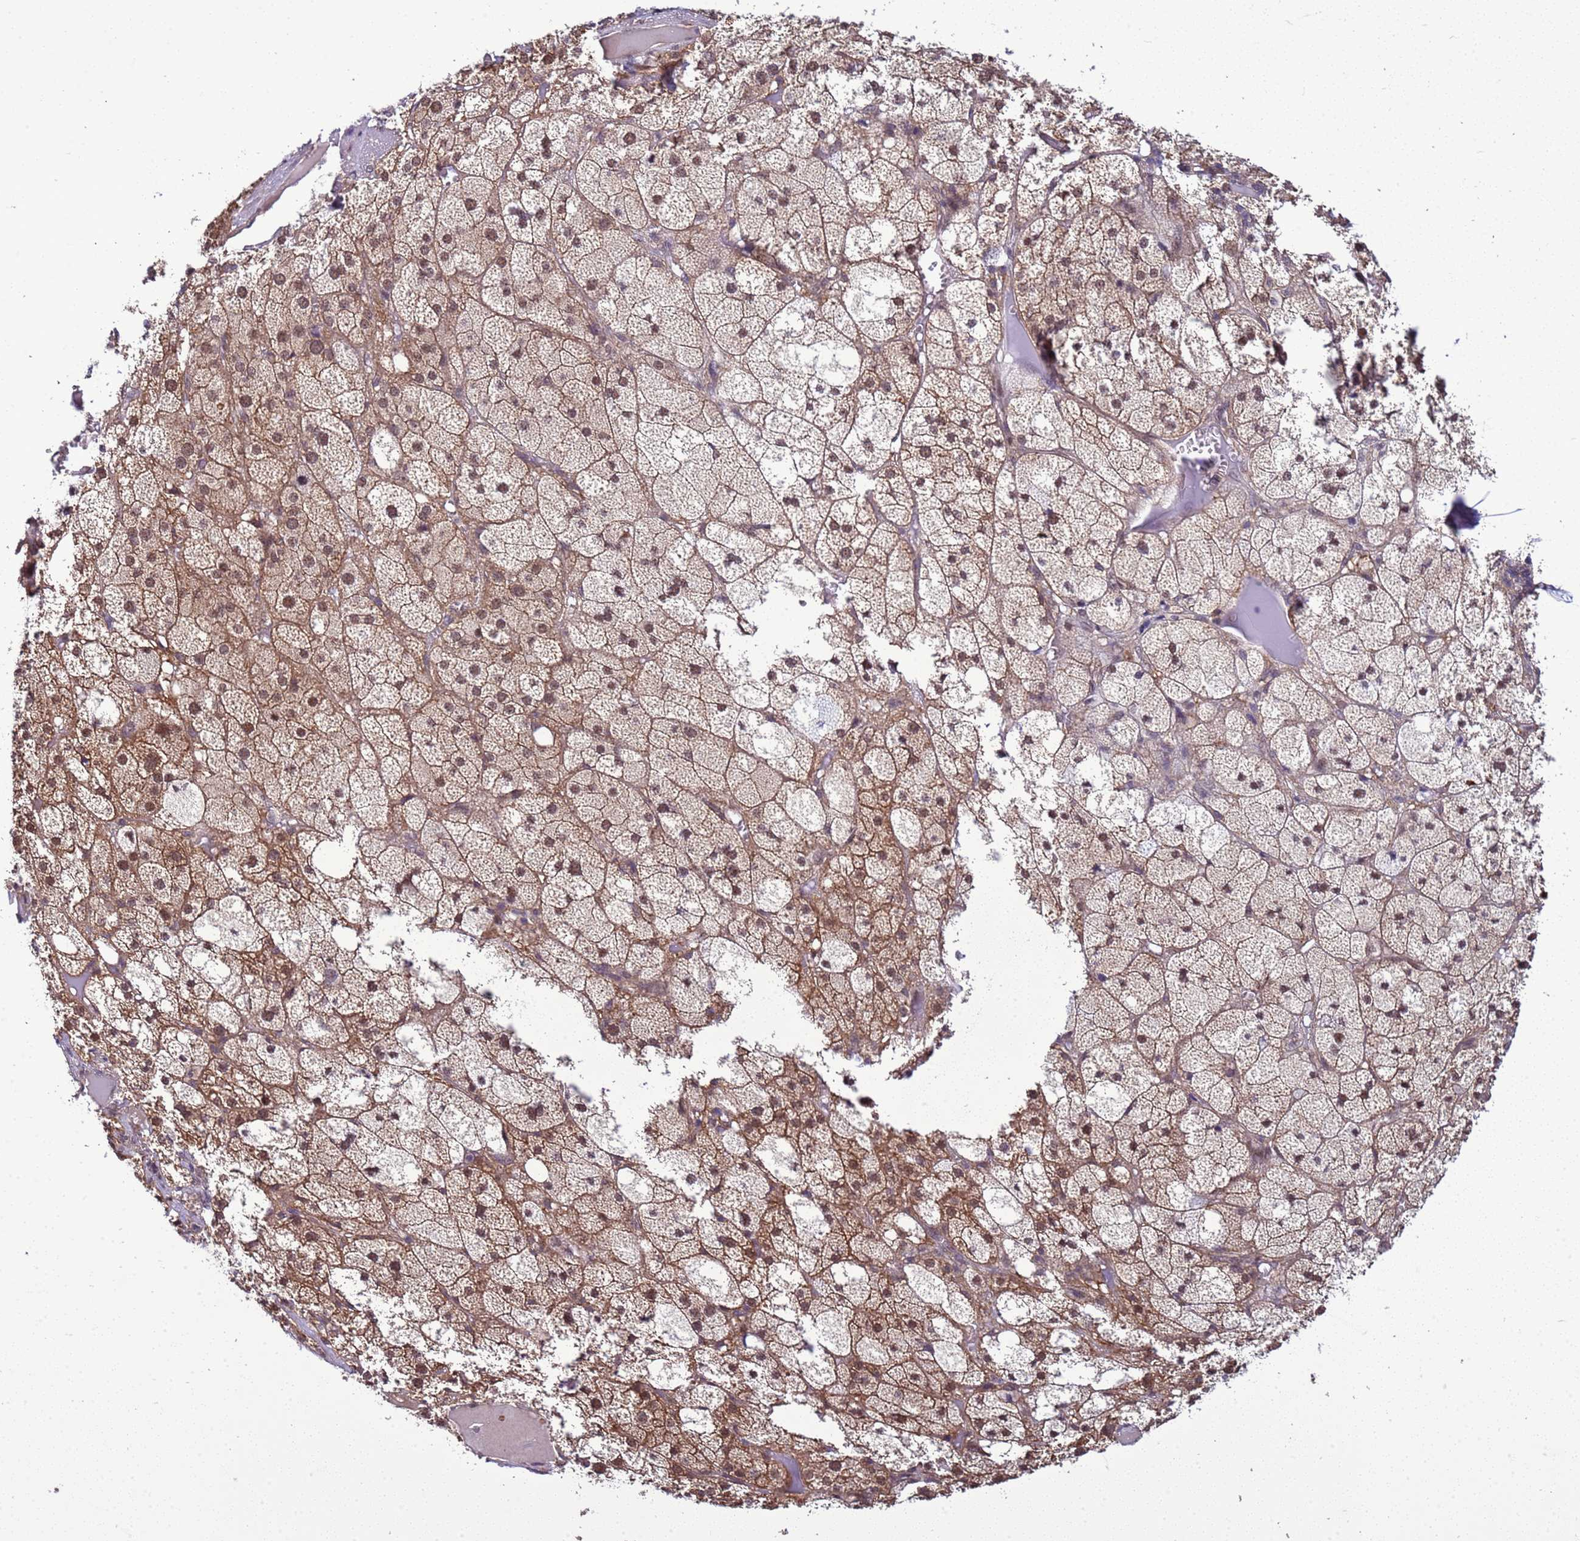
{"staining": {"intensity": "strong", "quantity": ">75%", "location": "cytoplasmic/membranous,nuclear"}, "tissue": "adrenal gland", "cell_type": "Glandular cells", "image_type": "normal", "snomed": [{"axis": "morphology", "description": "Normal tissue, NOS"}, {"axis": "topography", "description": "Adrenal gland"}], "caption": "Unremarkable adrenal gland was stained to show a protein in brown. There is high levels of strong cytoplasmic/membranous,nuclear staining in about >75% of glandular cells. Immunohistochemistry stains the protein in brown and the nuclei are stained blue.", "gene": "GEN1", "patient": {"sex": "female", "age": 61}}